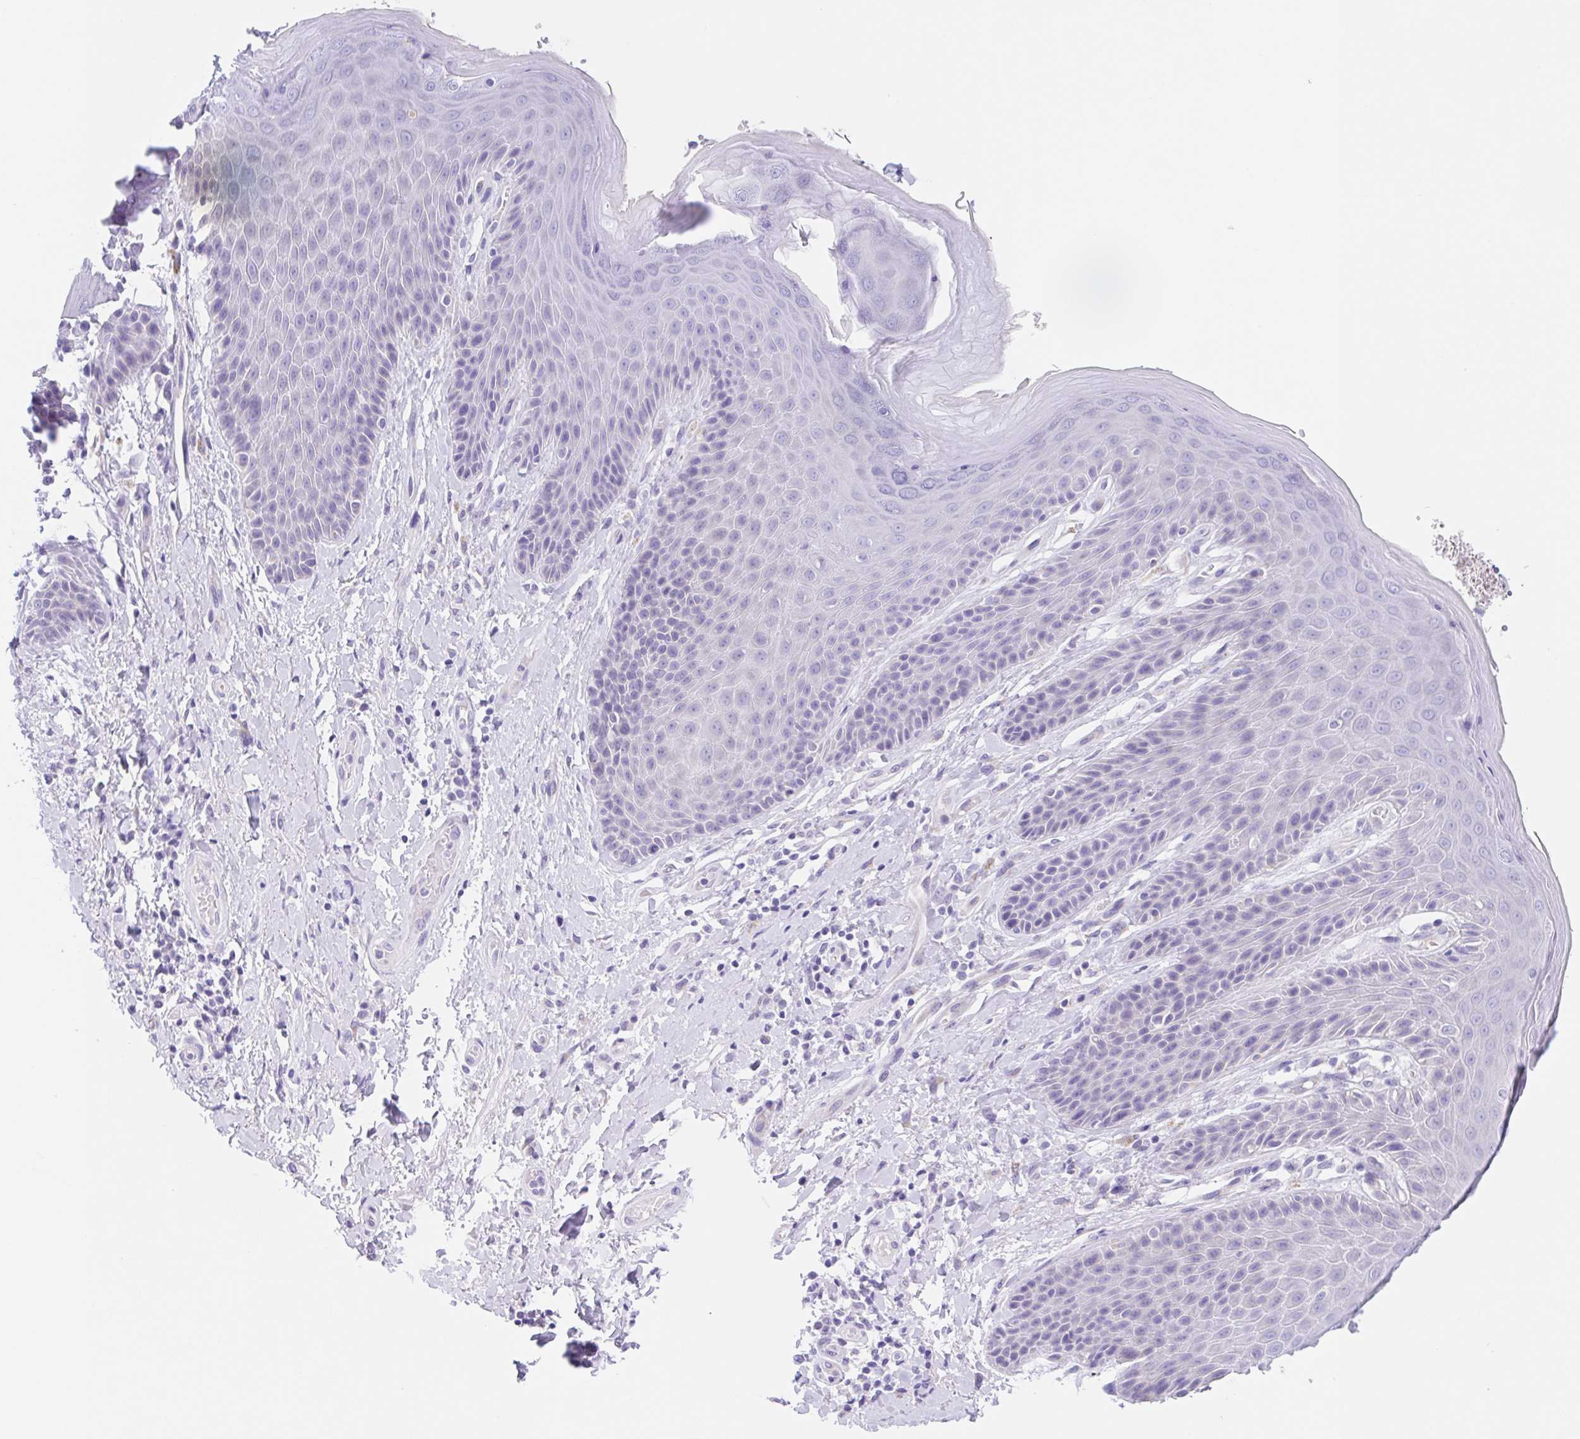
{"staining": {"intensity": "negative", "quantity": "none", "location": "none"}, "tissue": "skin", "cell_type": "Epidermal cells", "image_type": "normal", "snomed": [{"axis": "morphology", "description": "Normal tissue, NOS"}, {"axis": "topography", "description": "Anal"}, {"axis": "topography", "description": "Peripheral nerve tissue"}], "caption": "The histopathology image shows no staining of epidermal cells in normal skin.", "gene": "SCG3", "patient": {"sex": "male", "age": 51}}